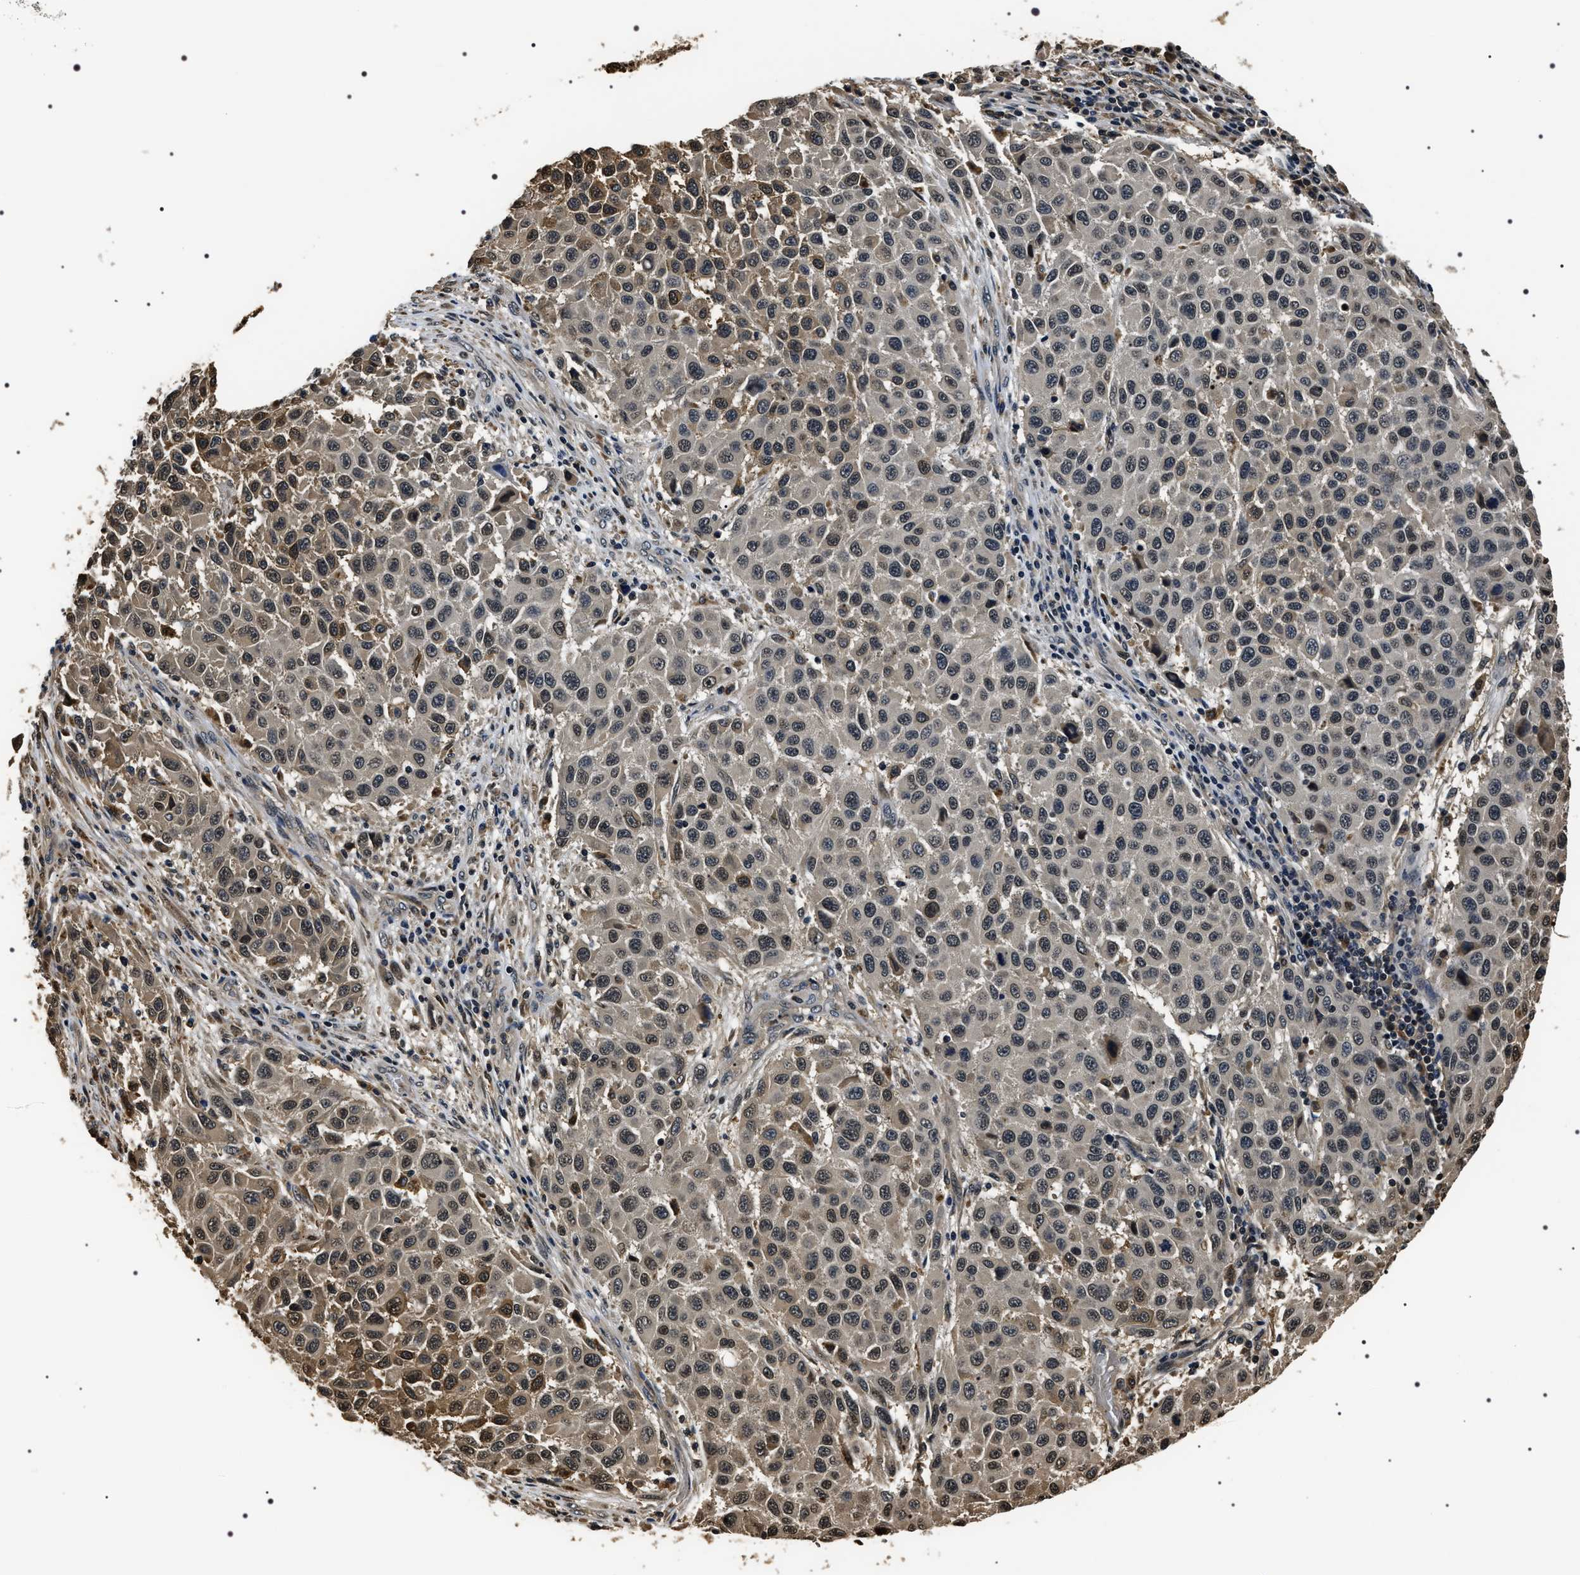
{"staining": {"intensity": "weak", "quantity": "25%-75%", "location": "cytoplasmic/membranous,nuclear"}, "tissue": "melanoma", "cell_type": "Tumor cells", "image_type": "cancer", "snomed": [{"axis": "morphology", "description": "Malignant melanoma, Metastatic site"}, {"axis": "topography", "description": "Lymph node"}], "caption": "Immunohistochemistry micrograph of malignant melanoma (metastatic site) stained for a protein (brown), which displays low levels of weak cytoplasmic/membranous and nuclear expression in about 25%-75% of tumor cells.", "gene": "ARHGAP22", "patient": {"sex": "male", "age": 61}}